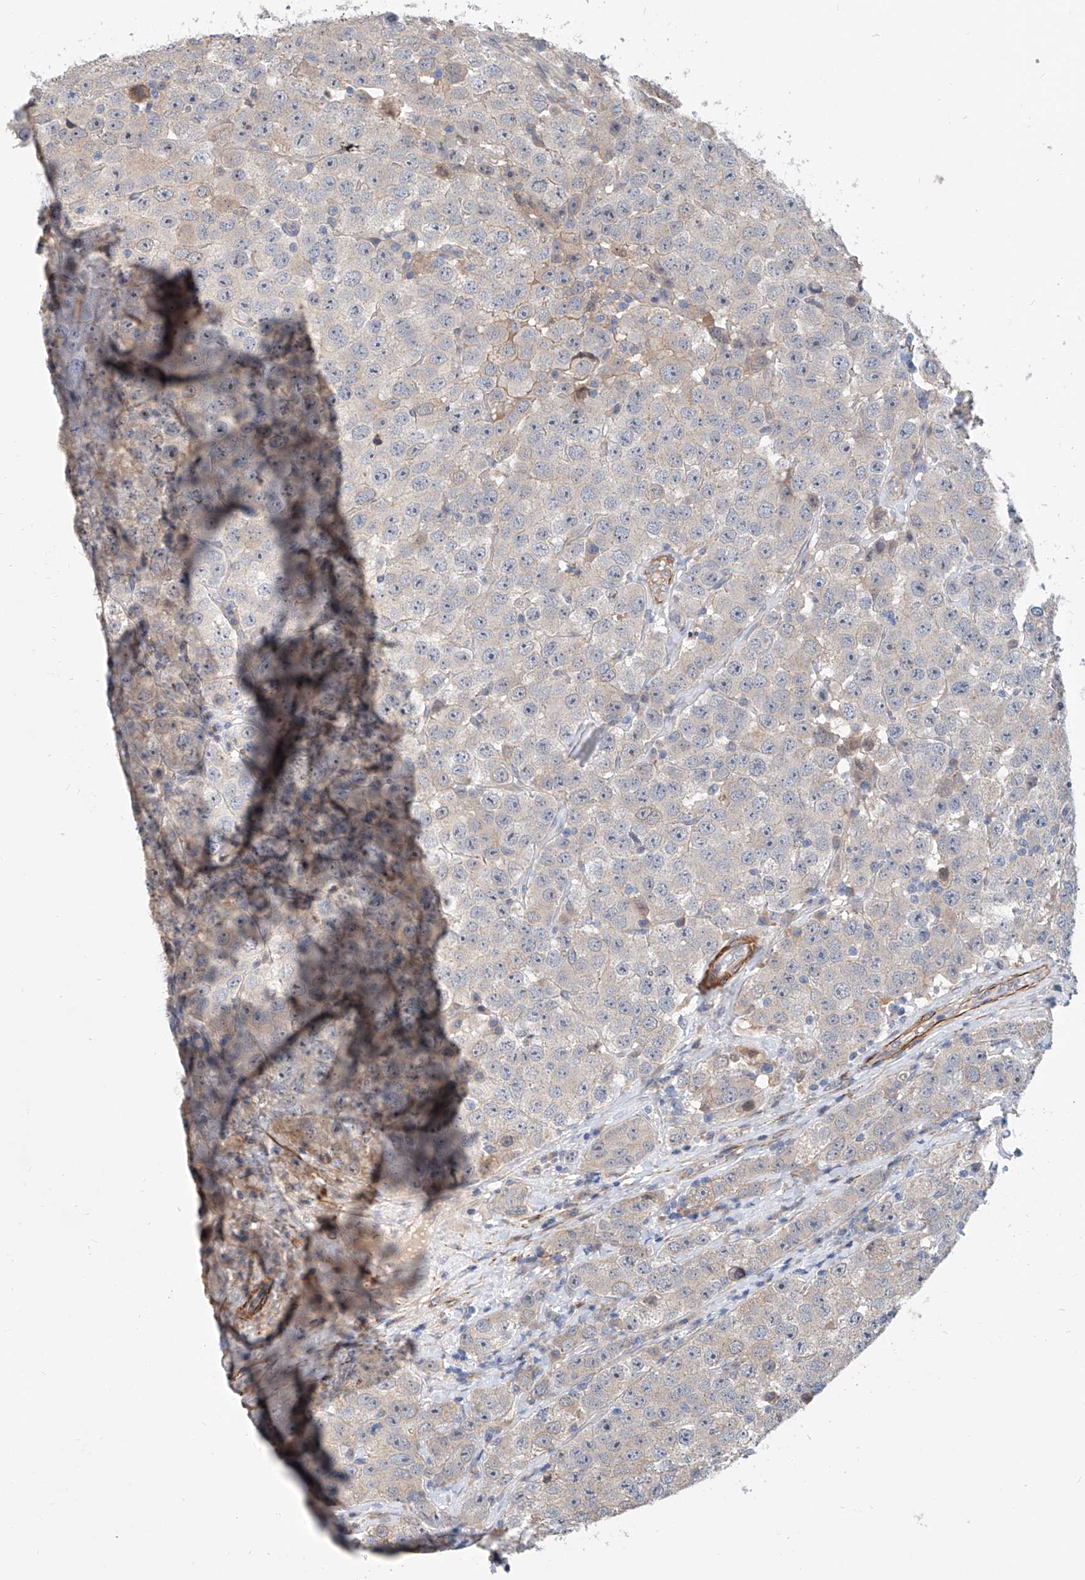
{"staining": {"intensity": "negative", "quantity": "none", "location": "none"}, "tissue": "testis cancer", "cell_type": "Tumor cells", "image_type": "cancer", "snomed": [{"axis": "morphology", "description": "Seminoma, NOS"}, {"axis": "topography", "description": "Testis"}], "caption": "This is an IHC photomicrograph of testis seminoma. There is no positivity in tumor cells.", "gene": "MAGEE2", "patient": {"sex": "male", "age": 28}}